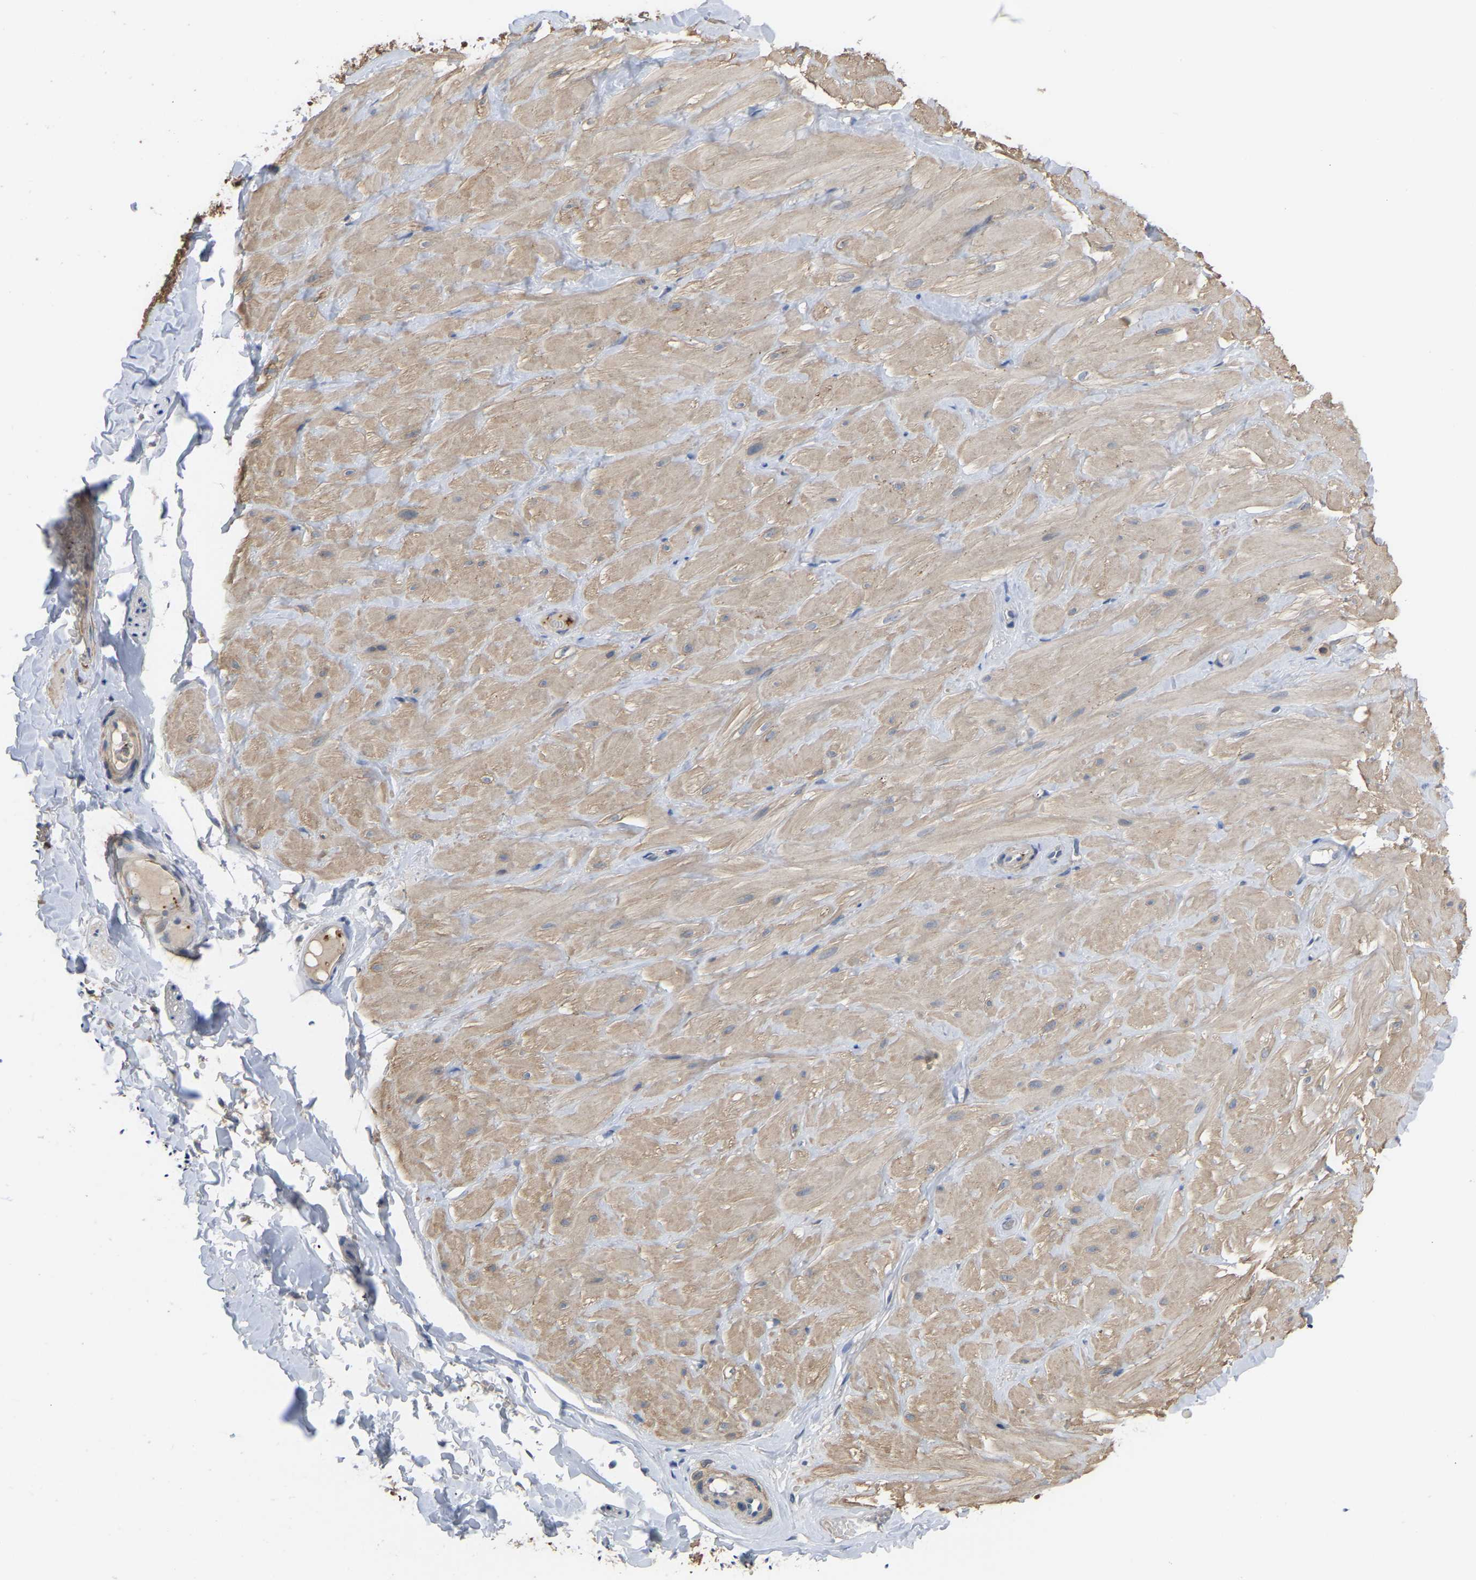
{"staining": {"intensity": "negative", "quantity": "none", "location": "none"}, "tissue": "adipose tissue", "cell_type": "Adipocytes", "image_type": "normal", "snomed": [{"axis": "morphology", "description": "Normal tissue, NOS"}, {"axis": "topography", "description": "Adipose tissue"}, {"axis": "topography", "description": "Vascular tissue"}, {"axis": "topography", "description": "Peripheral nerve tissue"}], "caption": "IHC histopathology image of unremarkable human adipose tissue stained for a protein (brown), which shows no staining in adipocytes.", "gene": "ZNF449", "patient": {"sex": "male", "age": 25}}